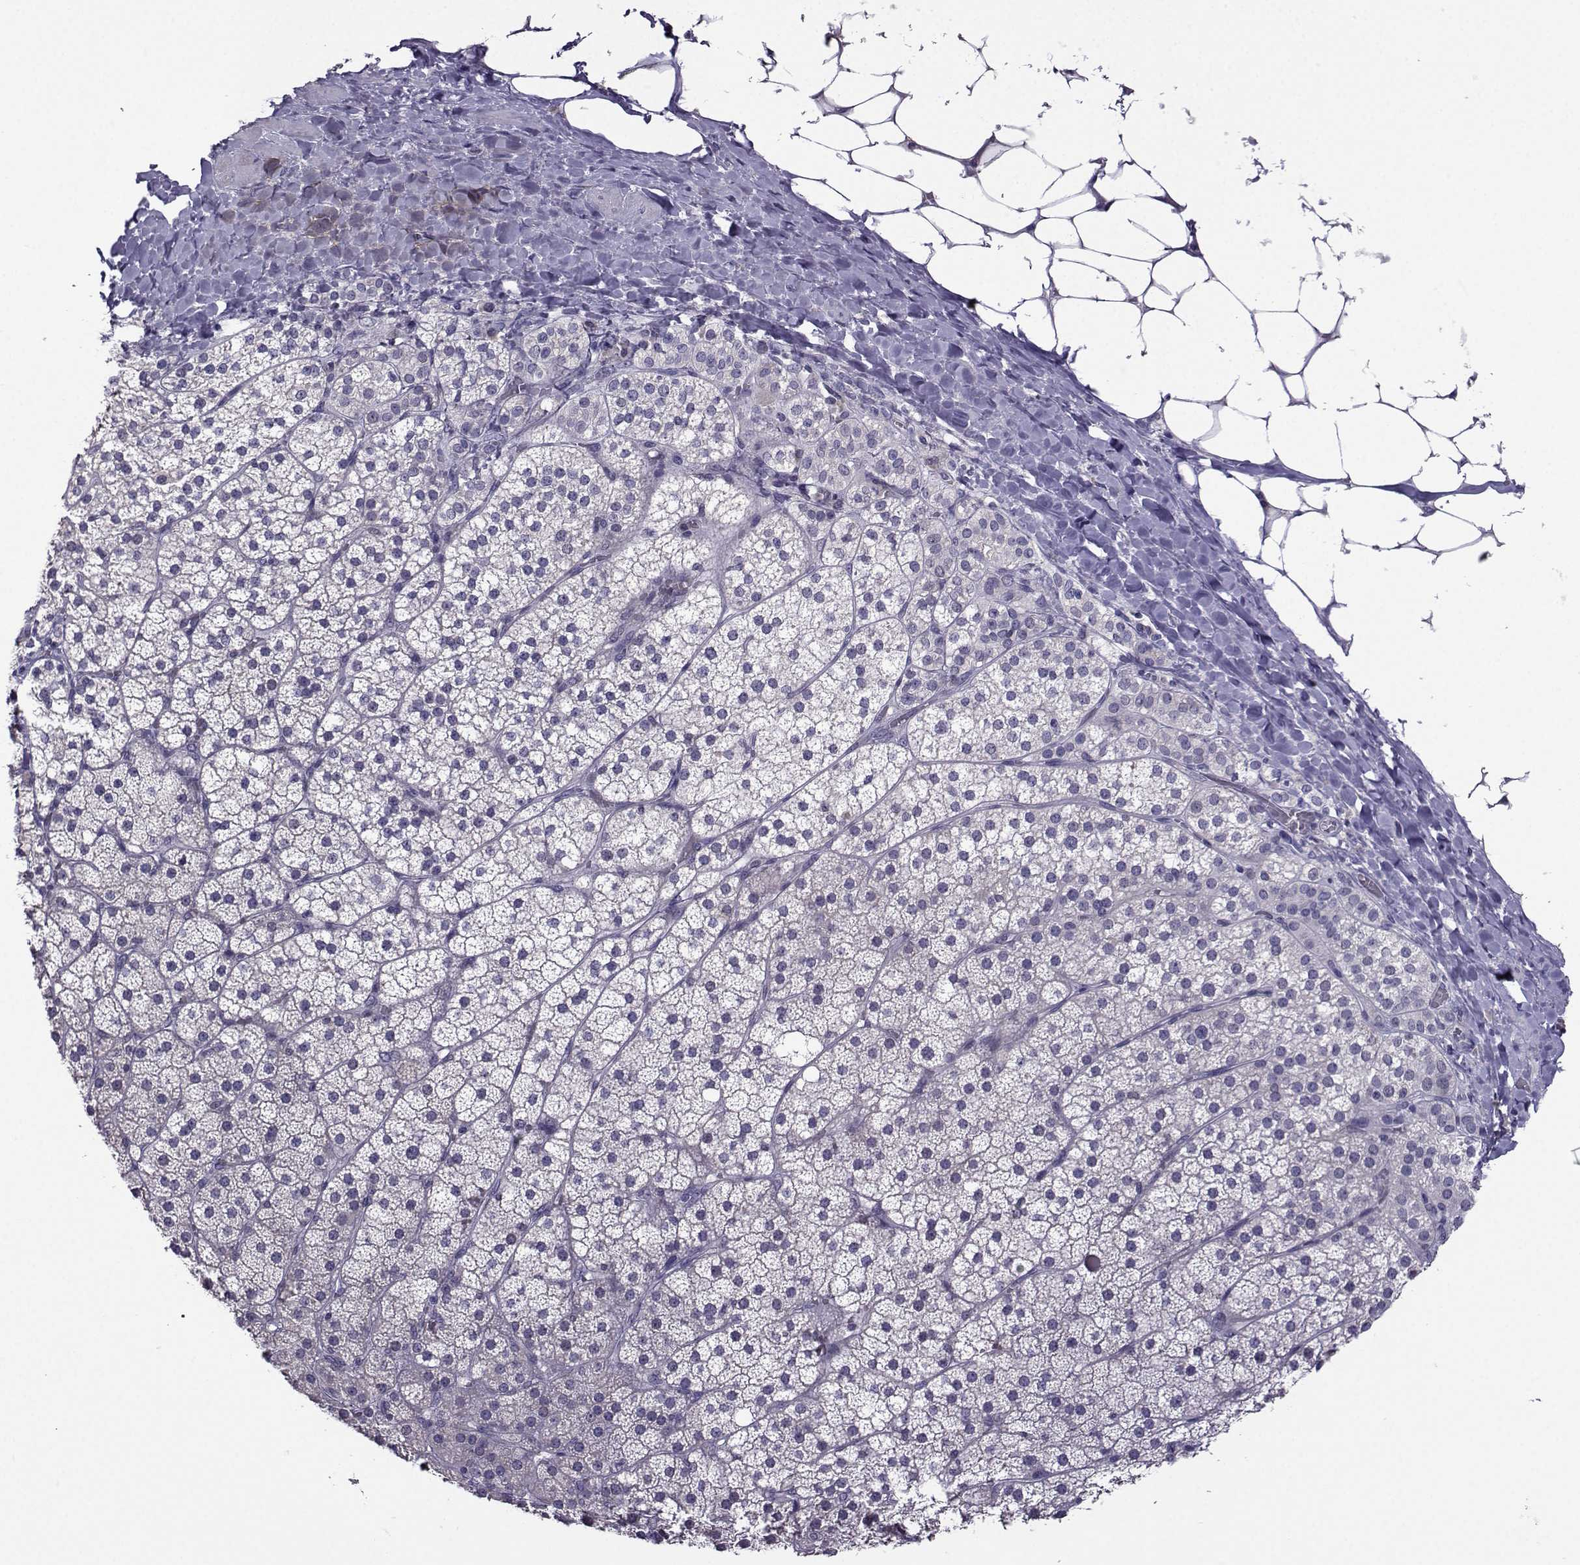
{"staining": {"intensity": "weak", "quantity": "<25%", "location": "cytoplasmic/membranous"}, "tissue": "adrenal gland", "cell_type": "Glandular cells", "image_type": "normal", "snomed": [{"axis": "morphology", "description": "Normal tissue, NOS"}, {"axis": "topography", "description": "Adrenal gland"}], "caption": "Immunohistochemistry (IHC) of unremarkable adrenal gland shows no staining in glandular cells.", "gene": "CRYBB1", "patient": {"sex": "male", "age": 53}}